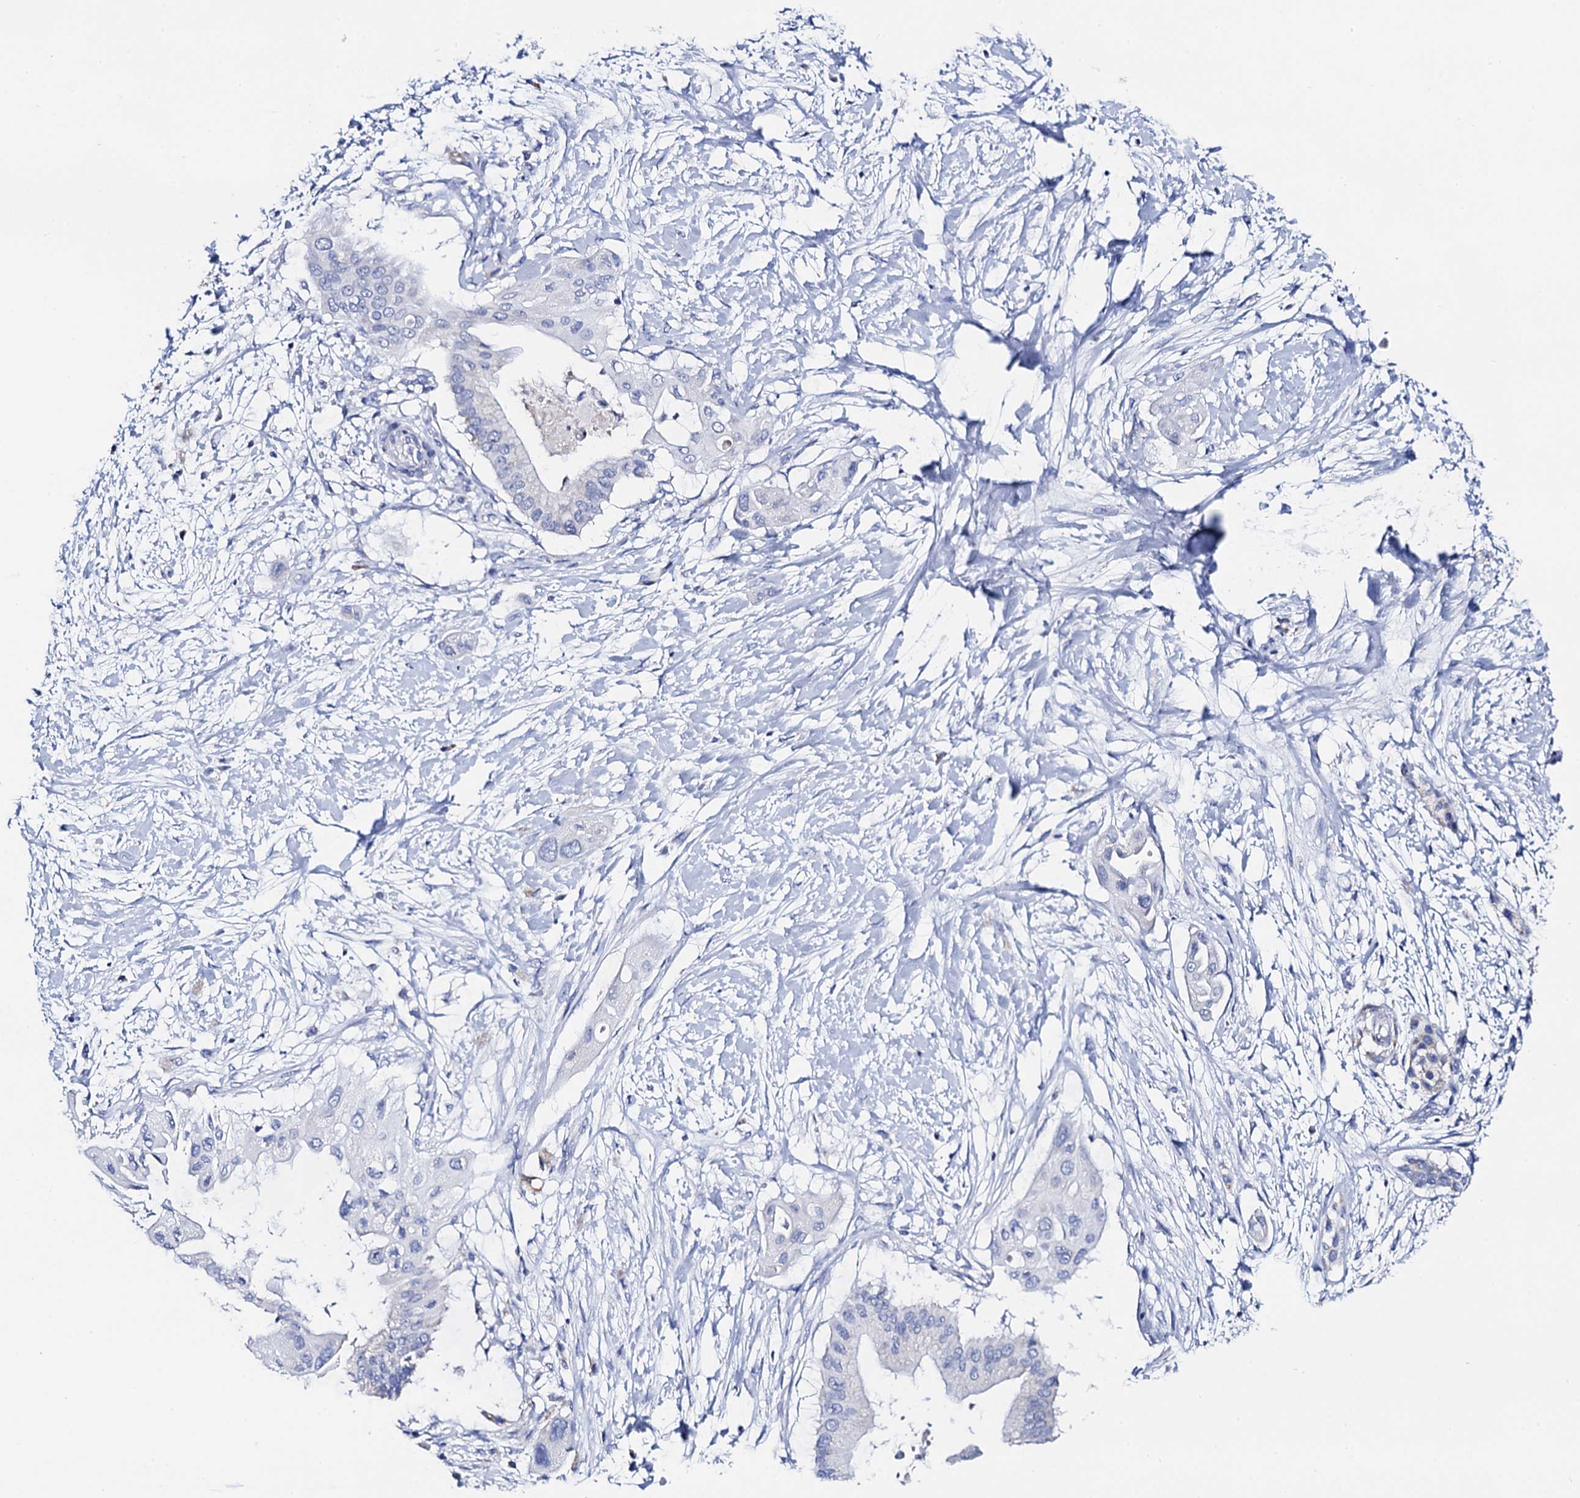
{"staining": {"intensity": "negative", "quantity": "none", "location": "none"}, "tissue": "pancreatic cancer", "cell_type": "Tumor cells", "image_type": "cancer", "snomed": [{"axis": "morphology", "description": "Adenocarcinoma, NOS"}, {"axis": "topography", "description": "Pancreas"}], "caption": "High magnification brightfield microscopy of adenocarcinoma (pancreatic) stained with DAB (3,3'-diaminobenzidine) (brown) and counterstained with hematoxylin (blue): tumor cells show no significant expression.", "gene": "ACADSB", "patient": {"sex": "male", "age": 68}}